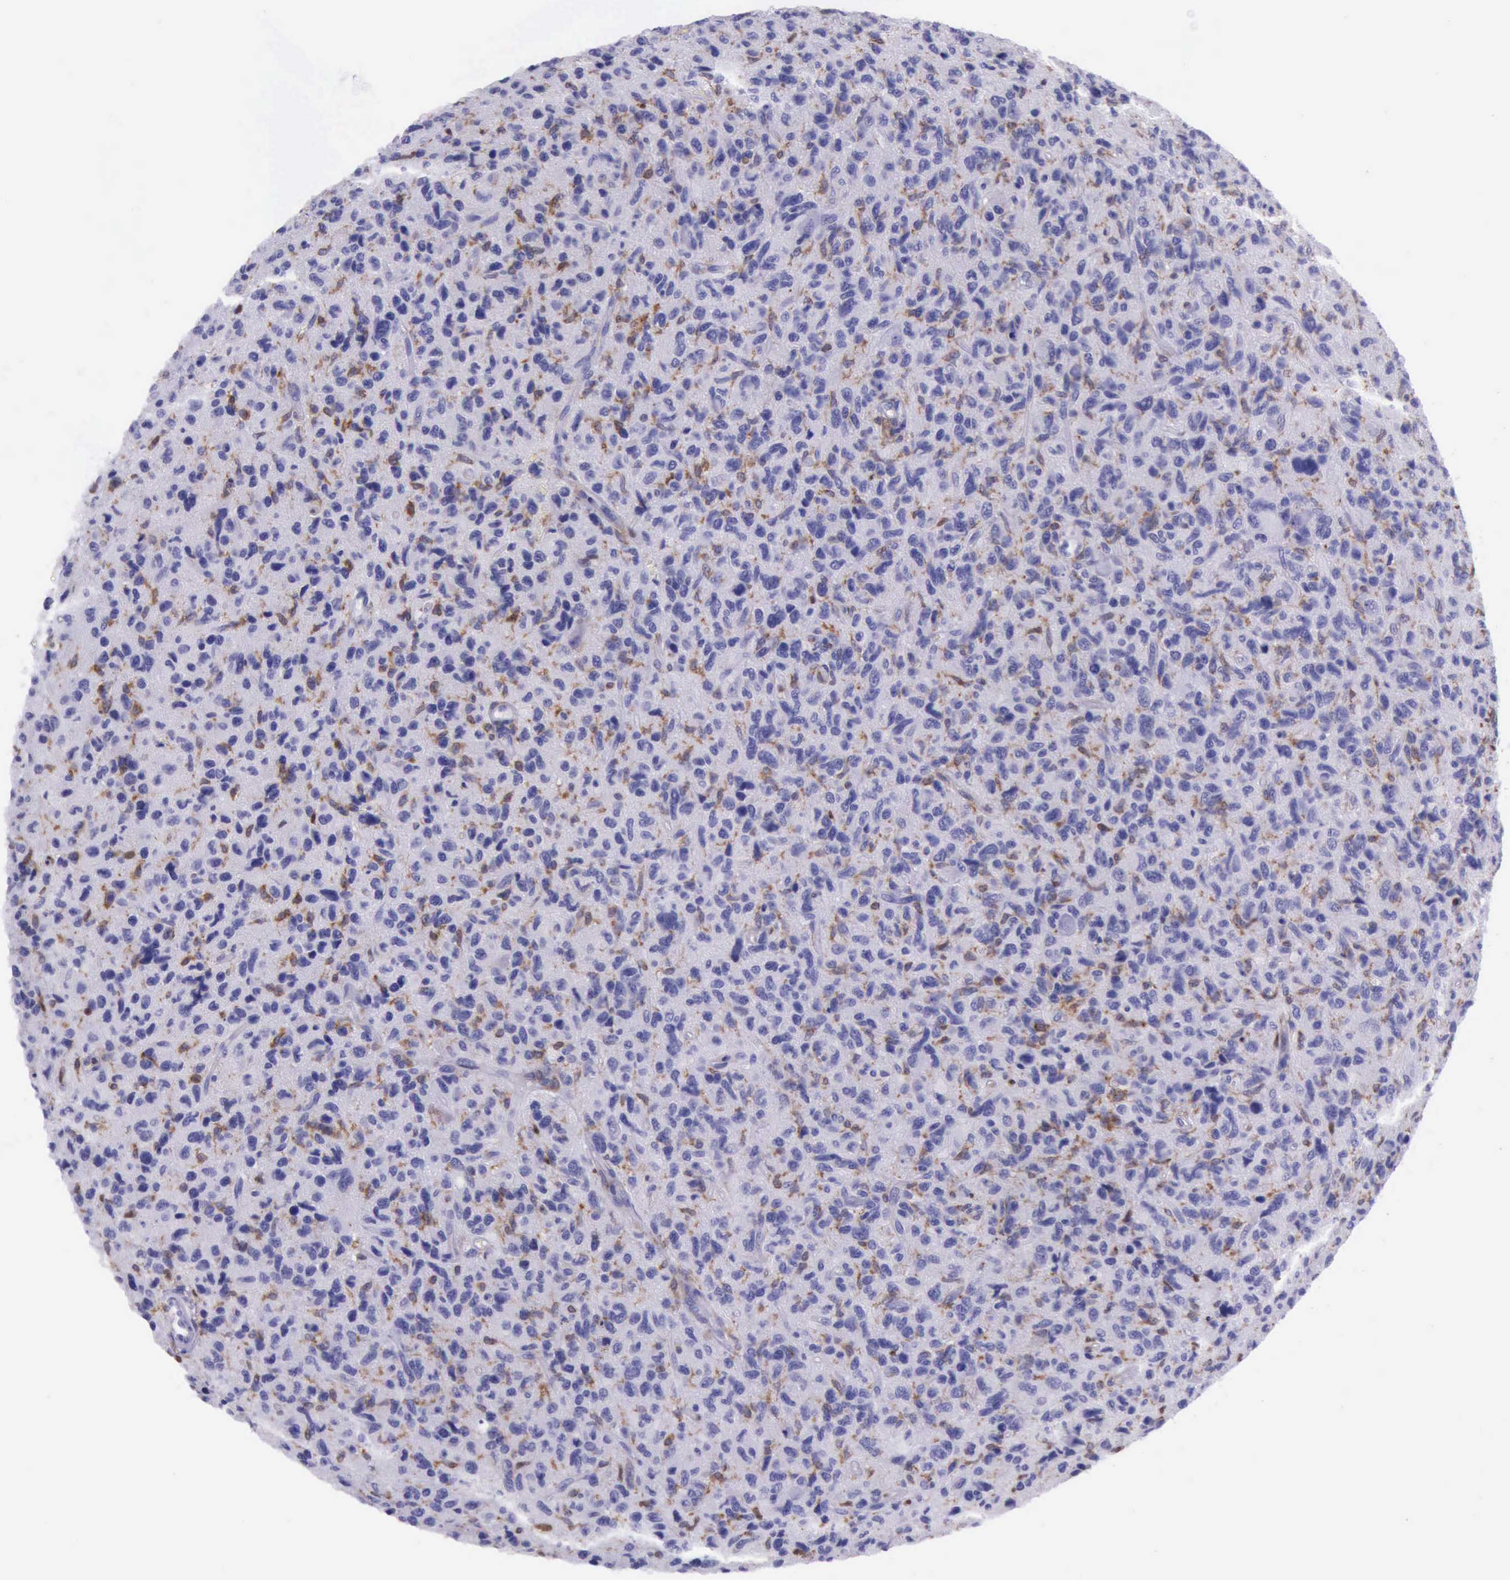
{"staining": {"intensity": "moderate", "quantity": "<25%", "location": "cytoplasmic/membranous"}, "tissue": "glioma", "cell_type": "Tumor cells", "image_type": "cancer", "snomed": [{"axis": "morphology", "description": "Glioma, malignant, High grade"}, {"axis": "topography", "description": "Brain"}], "caption": "A histopathology image of human high-grade glioma (malignant) stained for a protein shows moderate cytoplasmic/membranous brown staining in tumor cells. The staining was performed using DAB to visualize the protein expression in brown, while the nuclei were stained in blue with hematoxylin (Magnification: 20x).", "gene": "BTK", "patient": {"sex": "female", "age": 60}}